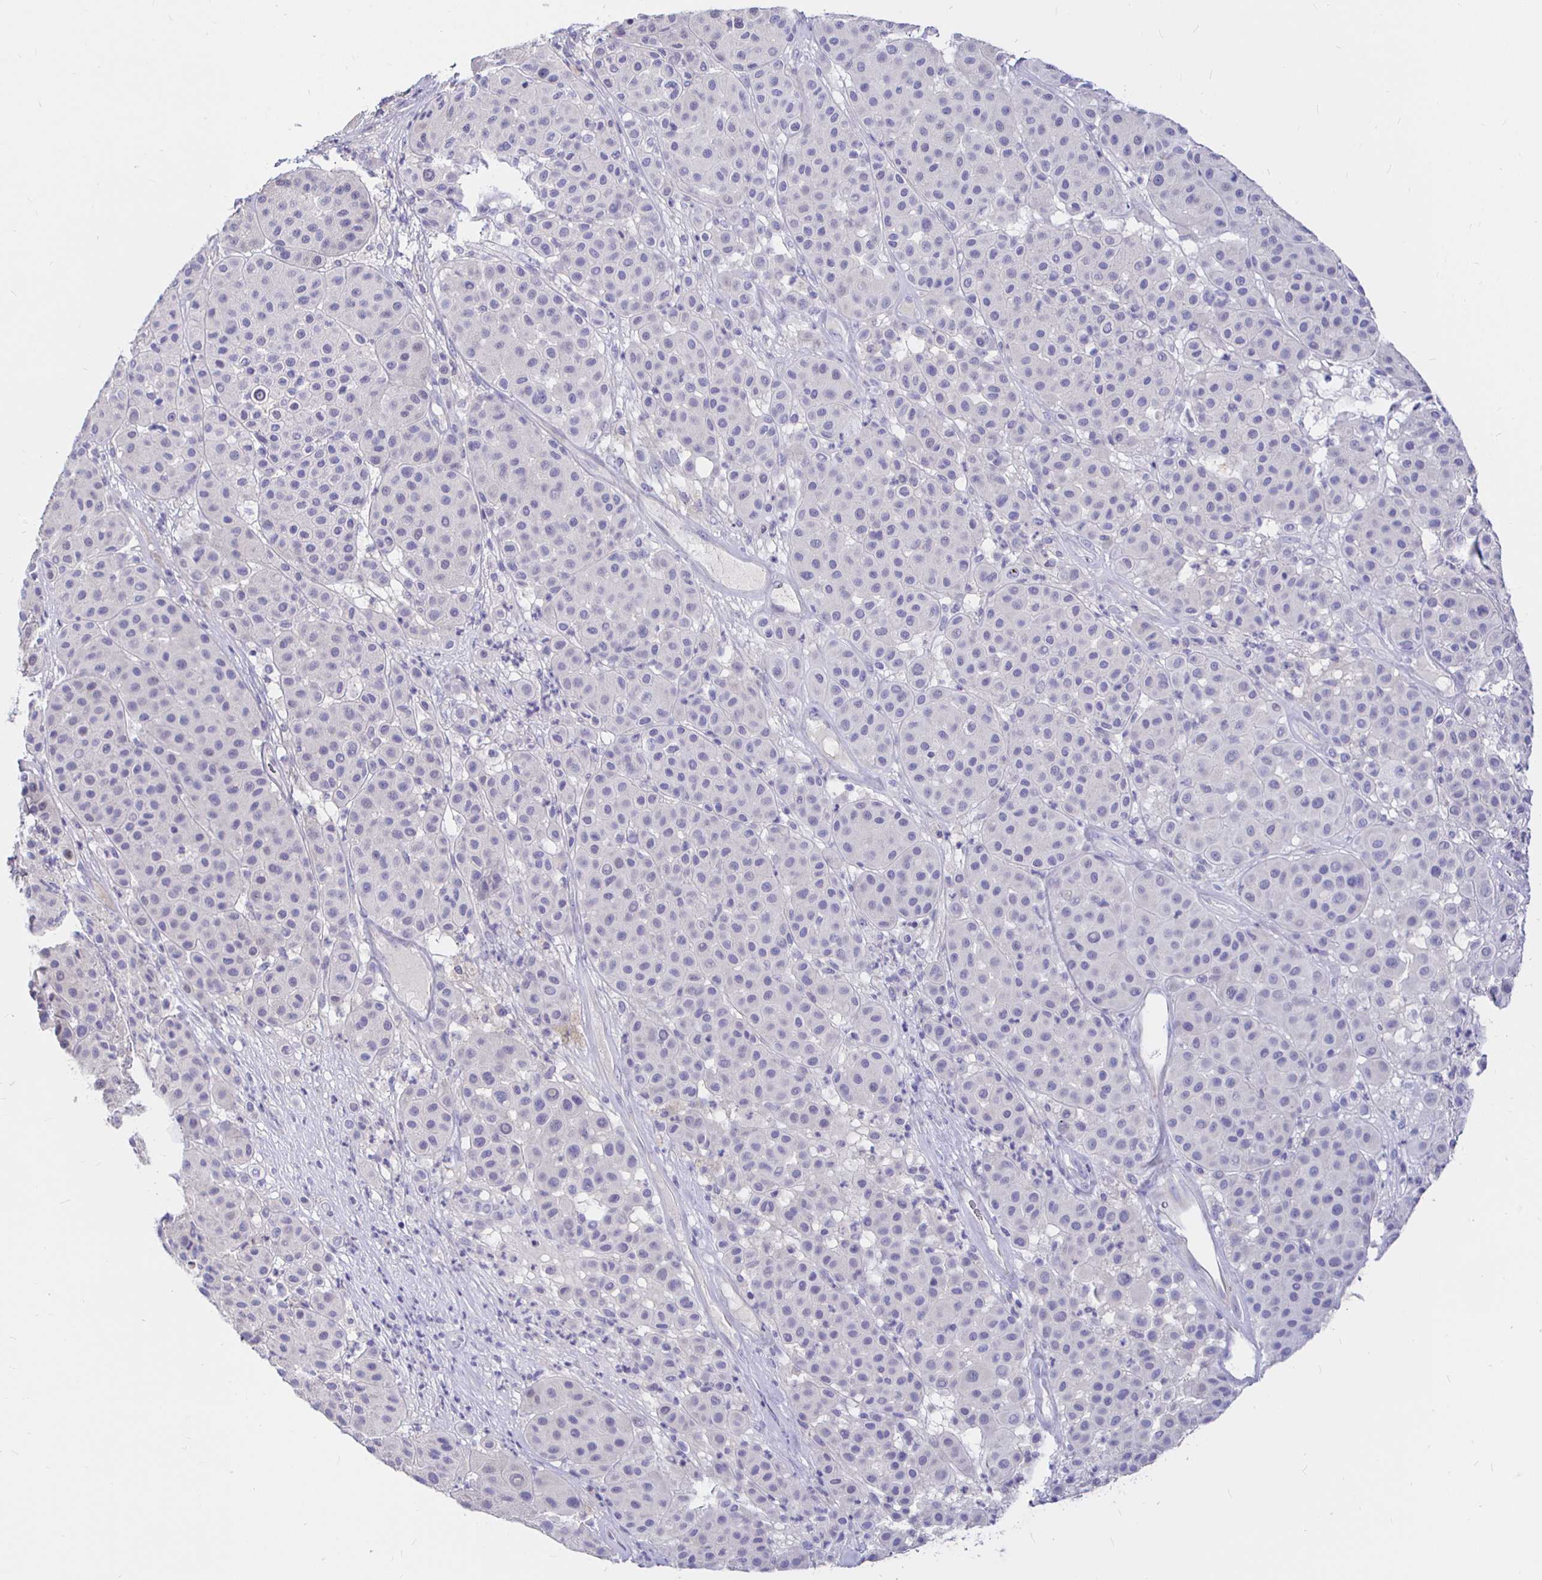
{"staining": {"intensity": "negative", "quantity": "none", "location": "none"}, "tissue": "melanoma", "cell_type": "Tumor cells", "image_type": "cancer", "snomed": [{"axis": "morphology", "description": "Malignant melanoma, Metastatic site"}, {"axis": "topography", "description": "Smooth muscle"}], "caption": "The image exhibits no staining of tumor cells in malignant melanoma (metastatic site).", "gene": "NECAB1", "patient": {"sex": "male", "age": 41}}